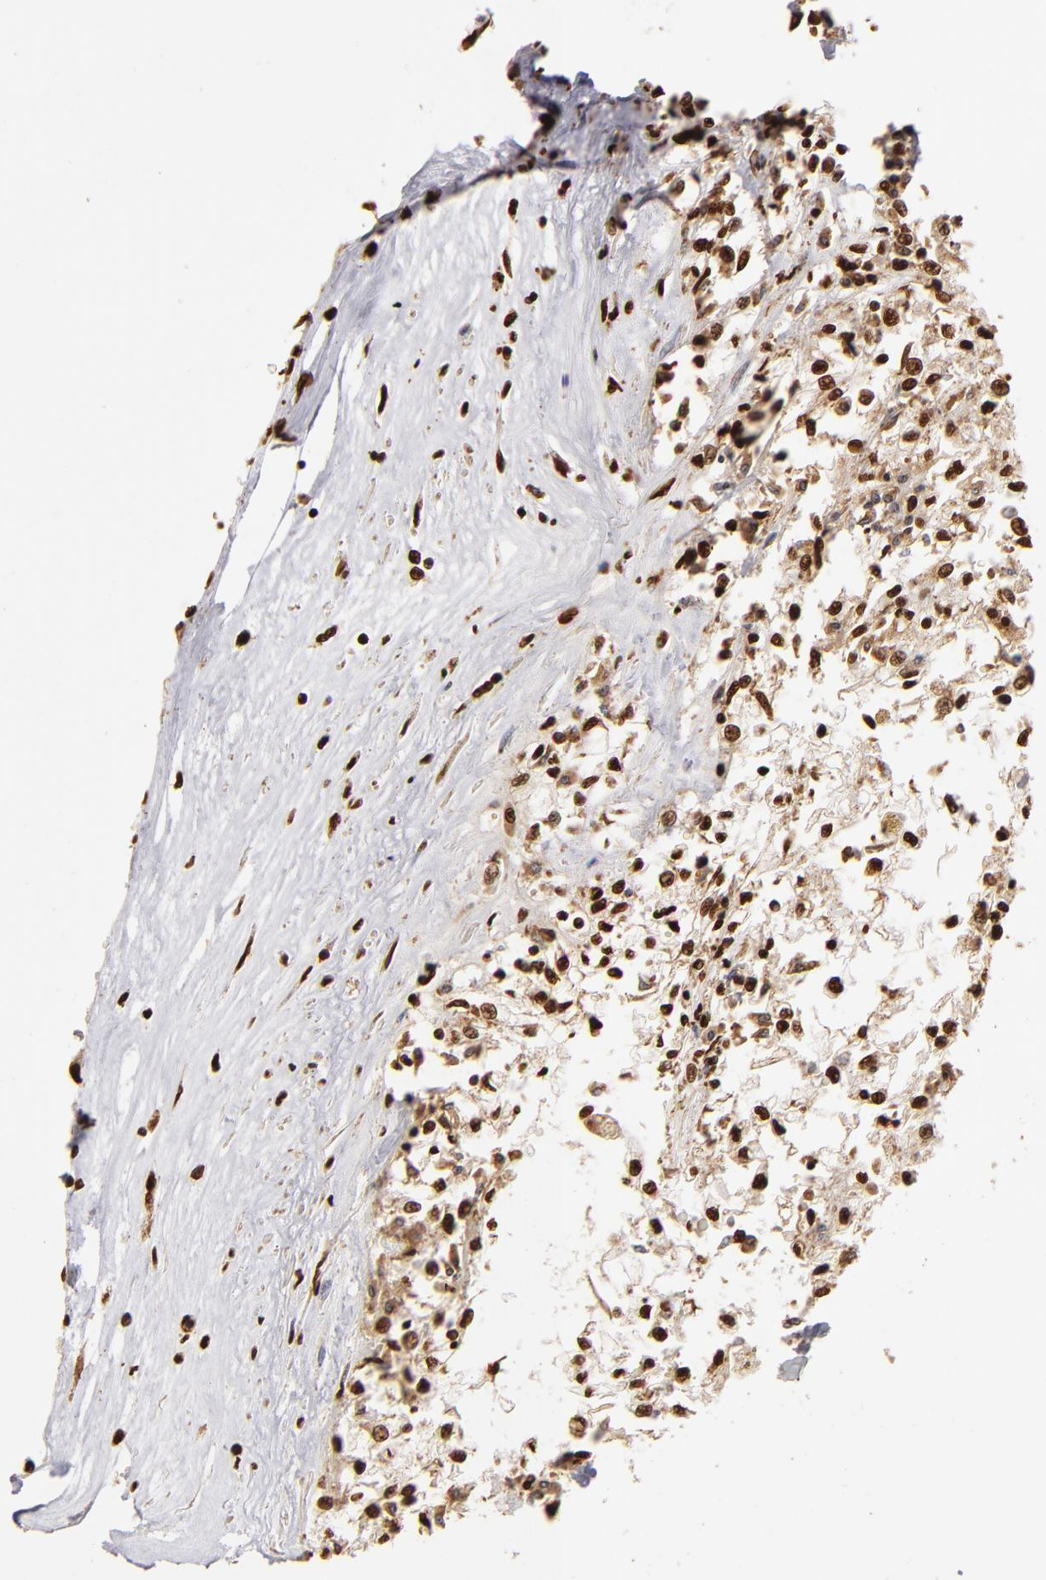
{"staining": {"intensity": "strong", "quantity": ">75%", "location": "nuclear"}, "tissue": "renal cancer", "cell_type": "Tumor cells", "image_type": "cancer", "snomed": [{"axis": "morphology", "description": "Adenocarcinoma, NOS"}, {"axis": "topography", "description": "Kidney"}], "caption": "Adenocarcinoma (renal) stained with a brown dye shows strong nuclear positive staining in about >75% of tumor cells.", "gene": "ILF3", "patient": {"sex": "male", "age": 78}}